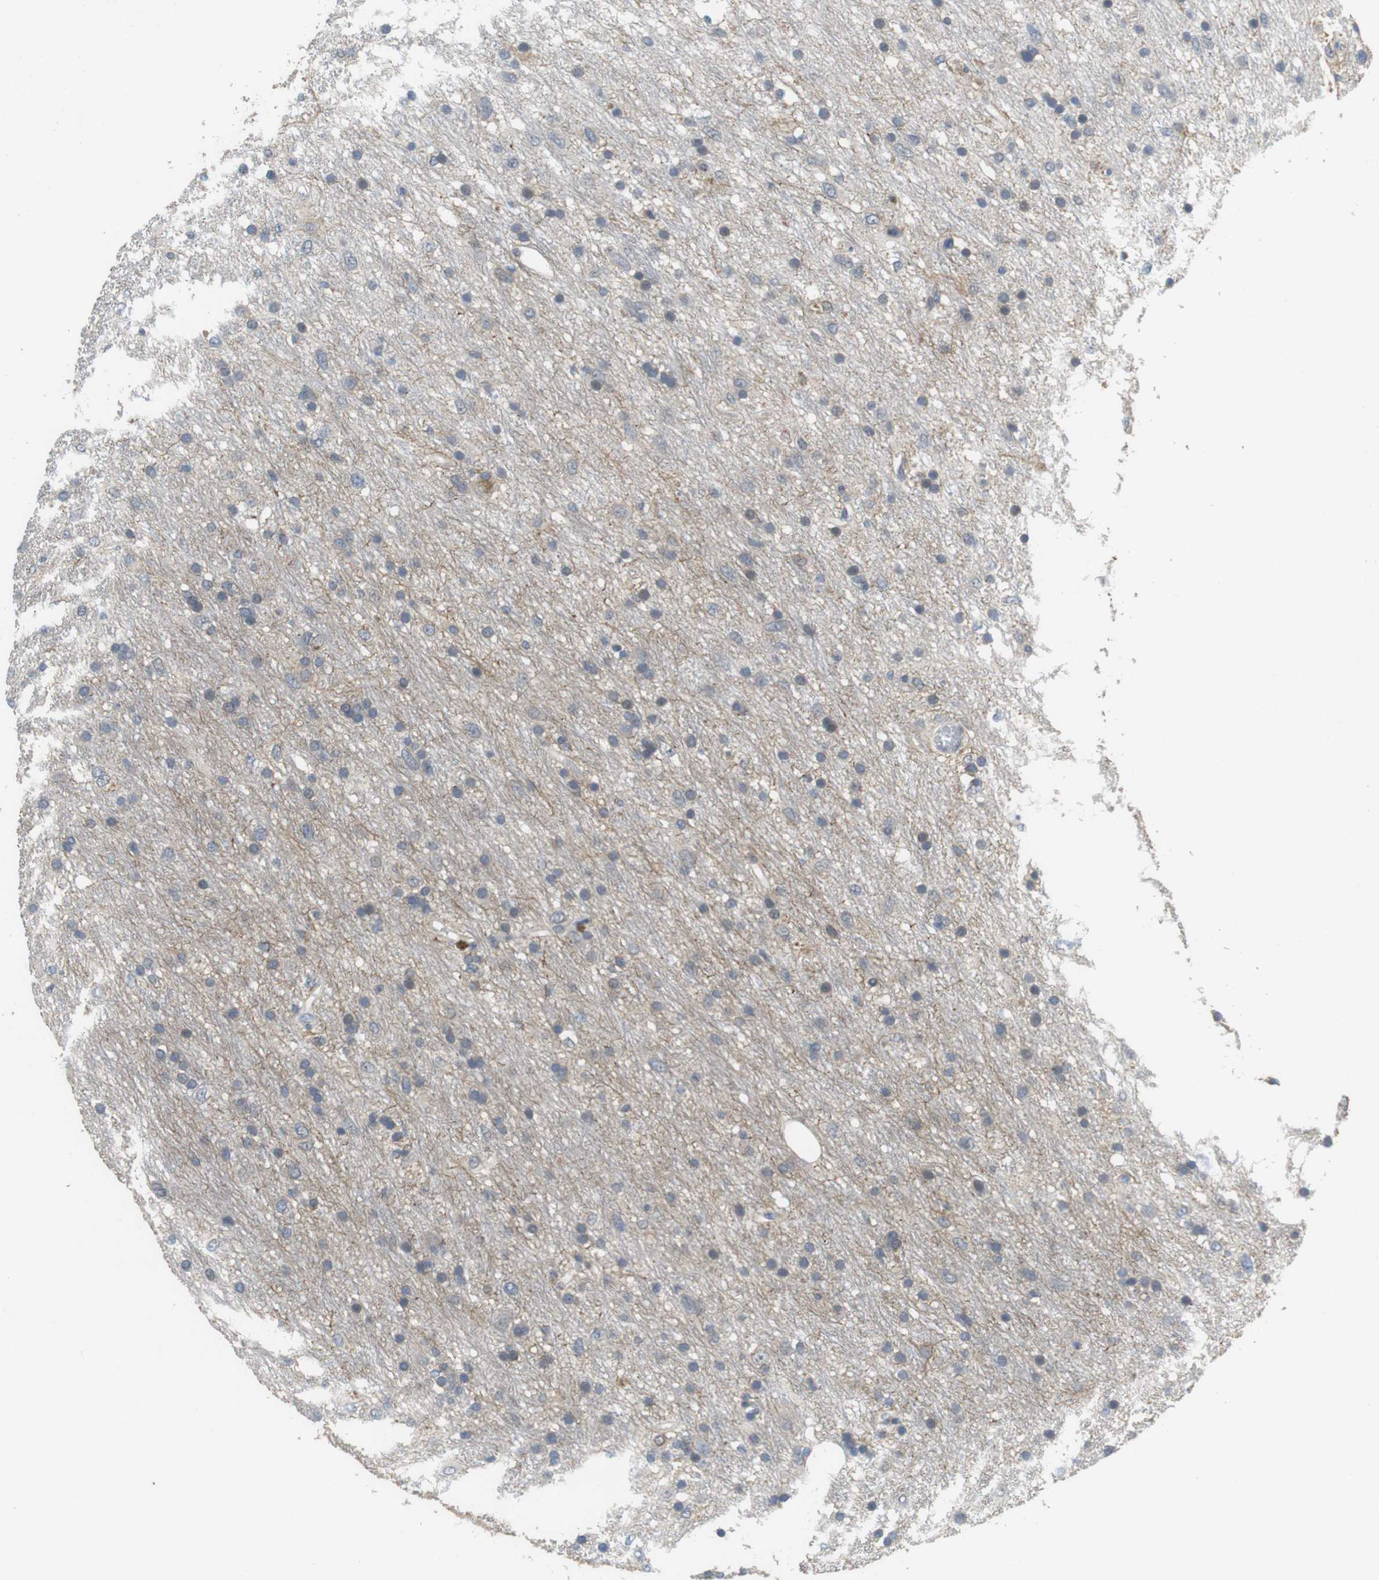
{"staining": {"intensity": "weak", "quantity": "<25%", "location": "cytoplasmic/membranous"}, "tissue": "glioma", "cell_type": "Tumor cells", "image_type": "cancer", "snomed": [{"axis": "morphology", "description": "Glioma, malignant, Low grade"}, {"axis": "topography", "description": "Brain"}], "caption": "A histopathology image of glioma stained for a protein shows no brown staining in tumor cells.", "gene": "ADGRL3", "patient": {"sex": "male", "age": 77}}